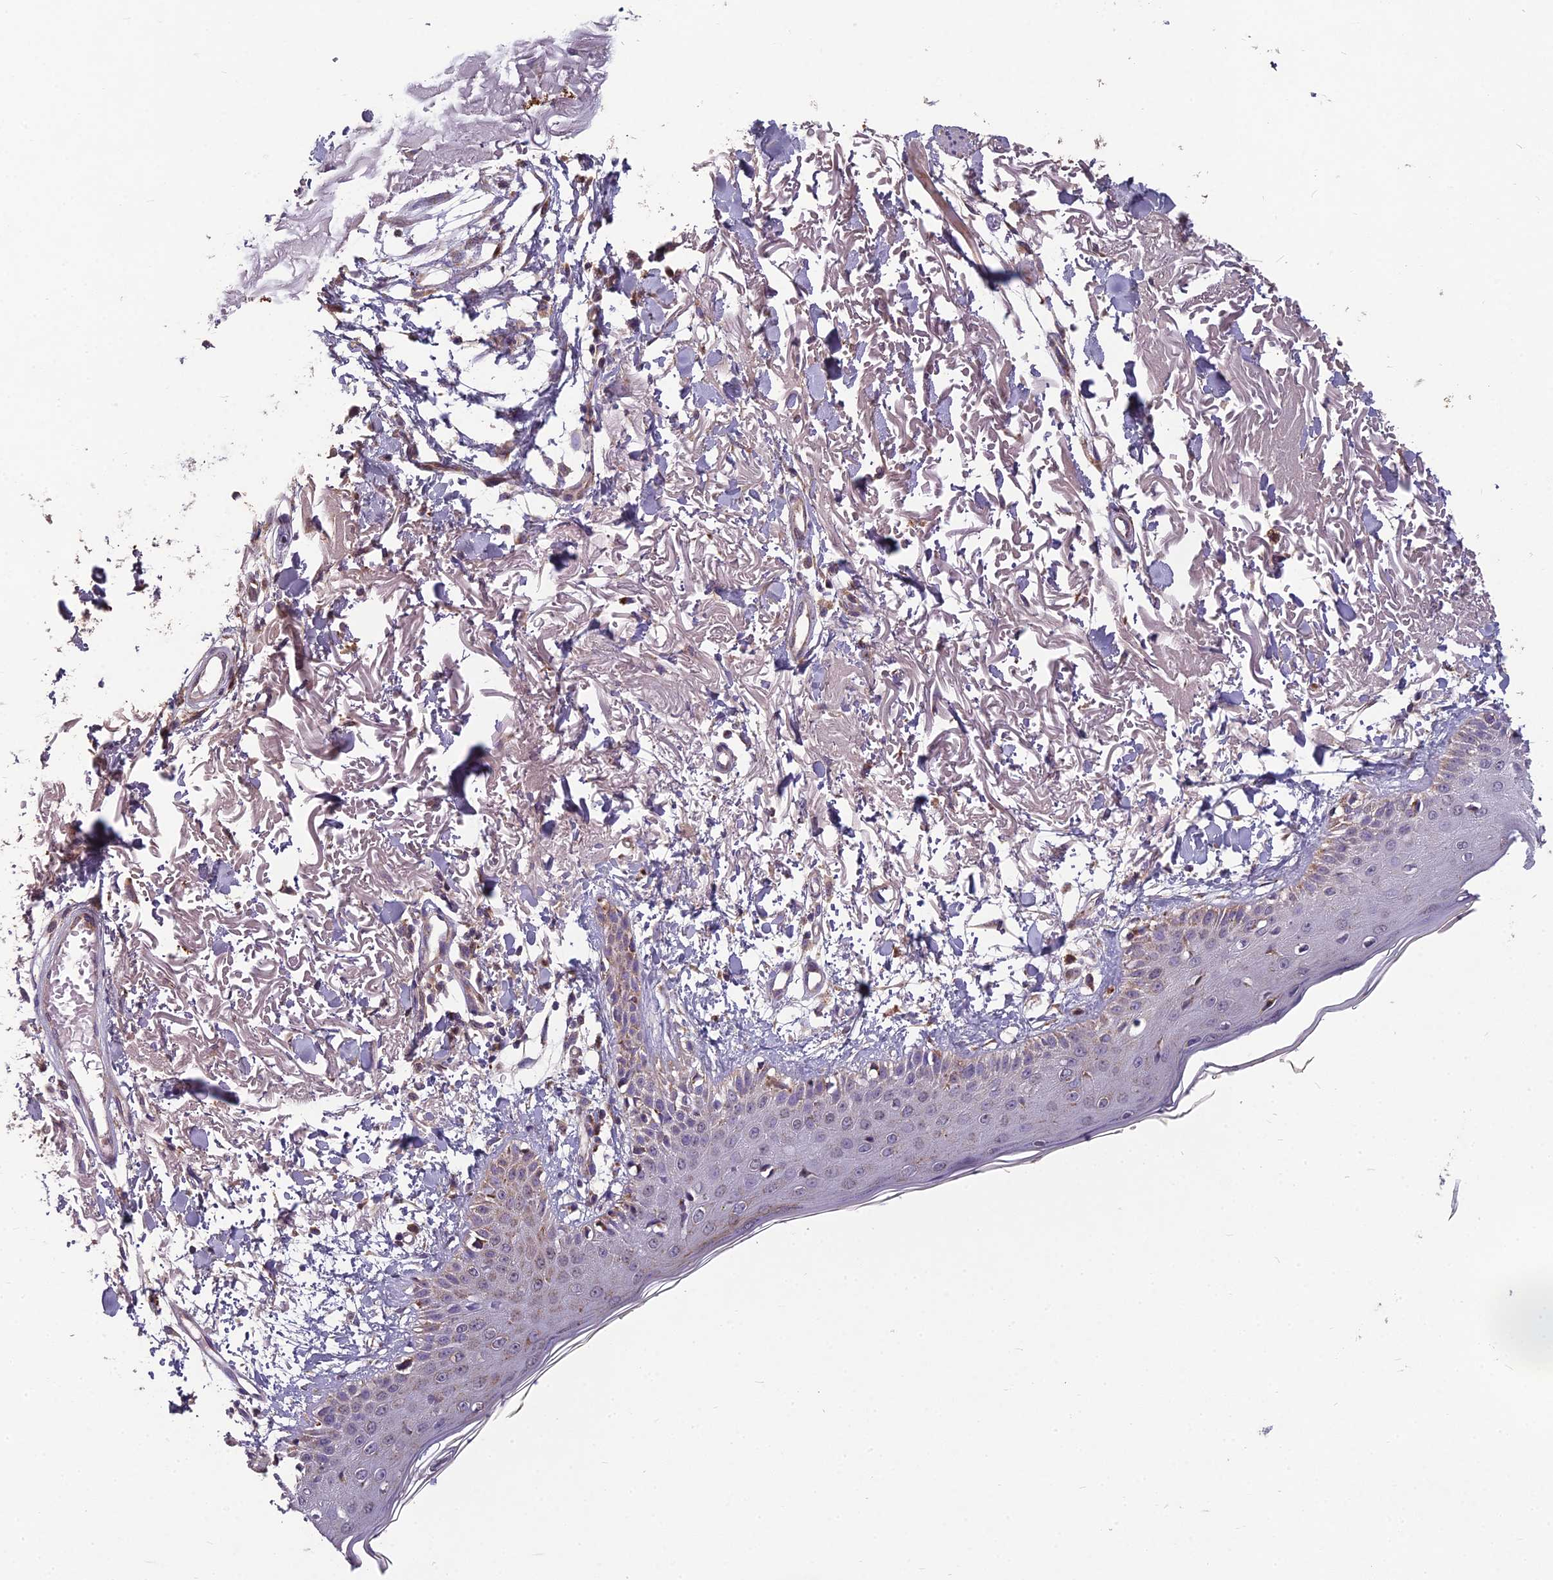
{"staining": {"intensity": "weak", "quantity": ">75%", "location": "cytoplasmic/membranous"}, "tissue": "skin", "cell_type": "Fibroblasts", "image_type": "normal", "snomed": [{"axis": "morphology", "description": "Normal tissue, NOS"}, {"axis": "morphology", "description": "Squamous cell carcinoma, NOS"}, {"axis": "topography", "description": "Skin"}, {"axis": "topography", "description": "Peripheral nerve tissue"}], "caption": "IHC (DAB (3,3'-diaminobenzidine)) staining of normal skin shows weak cytoplasmic/membranous protein expression in about >75% of fibroblasts.", "gene": "ENSG00000188897", "patient": {"sex": "male", "age": 83}}